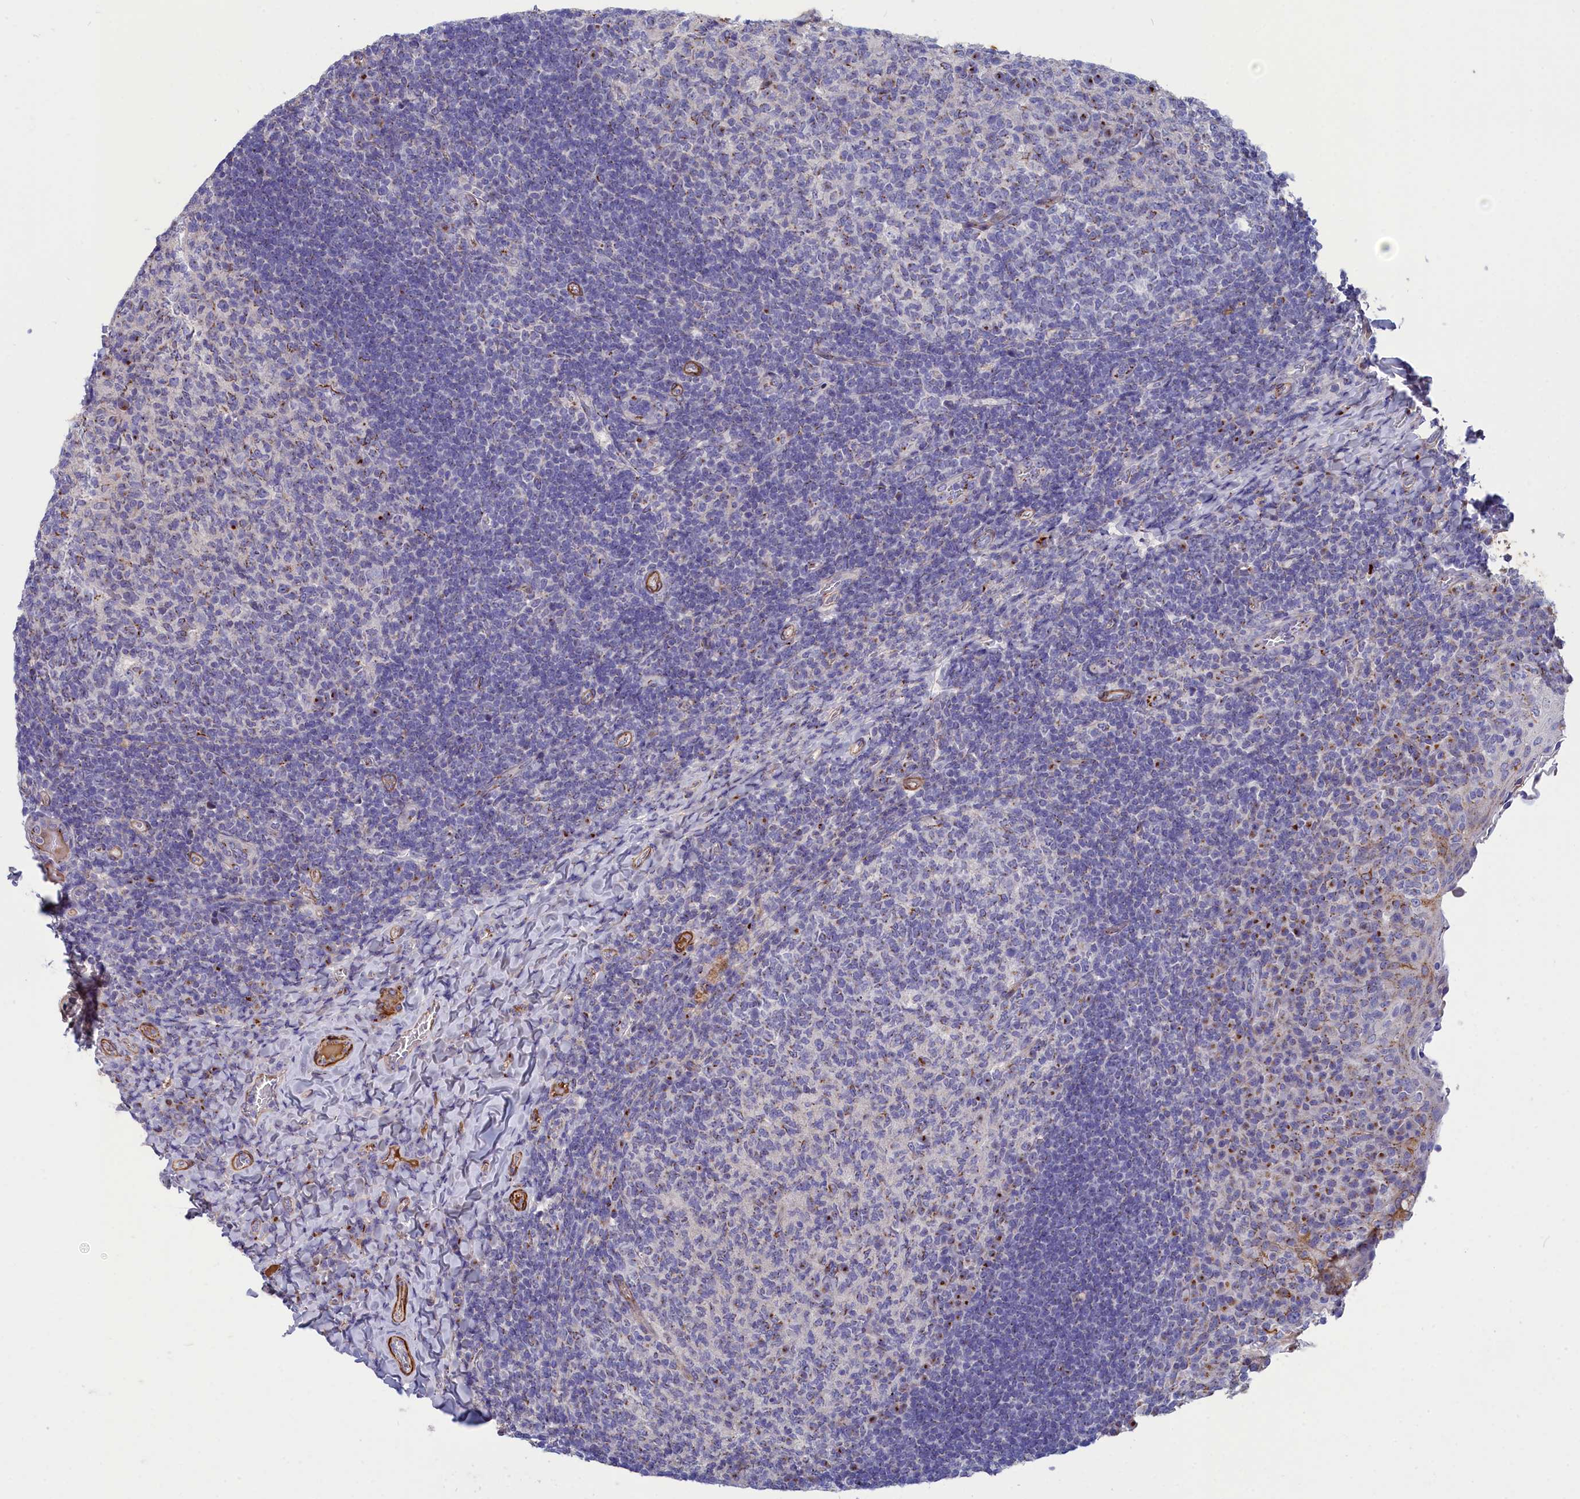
{"staining": {"intensity": "moderate", "quantity": "<25%", "location": "cytoplasmic/membranous"}, "tissue": "tonsil", "cell_type": "Germinal center cells", "image_type": "normal", "snomed": [{"axis": "morphology", "description": "Normal tissue, NOS"}, {"axis": "topography", "description": "Tonsil"}], "caption": "Tonsil stained with a brown dye displays moderate cytoplasmic/membranous positive positivity in approximately <25% of germinal center cells.", "gene": "TUBGCP4", "patient": {"sex": "female", "age": 10}}